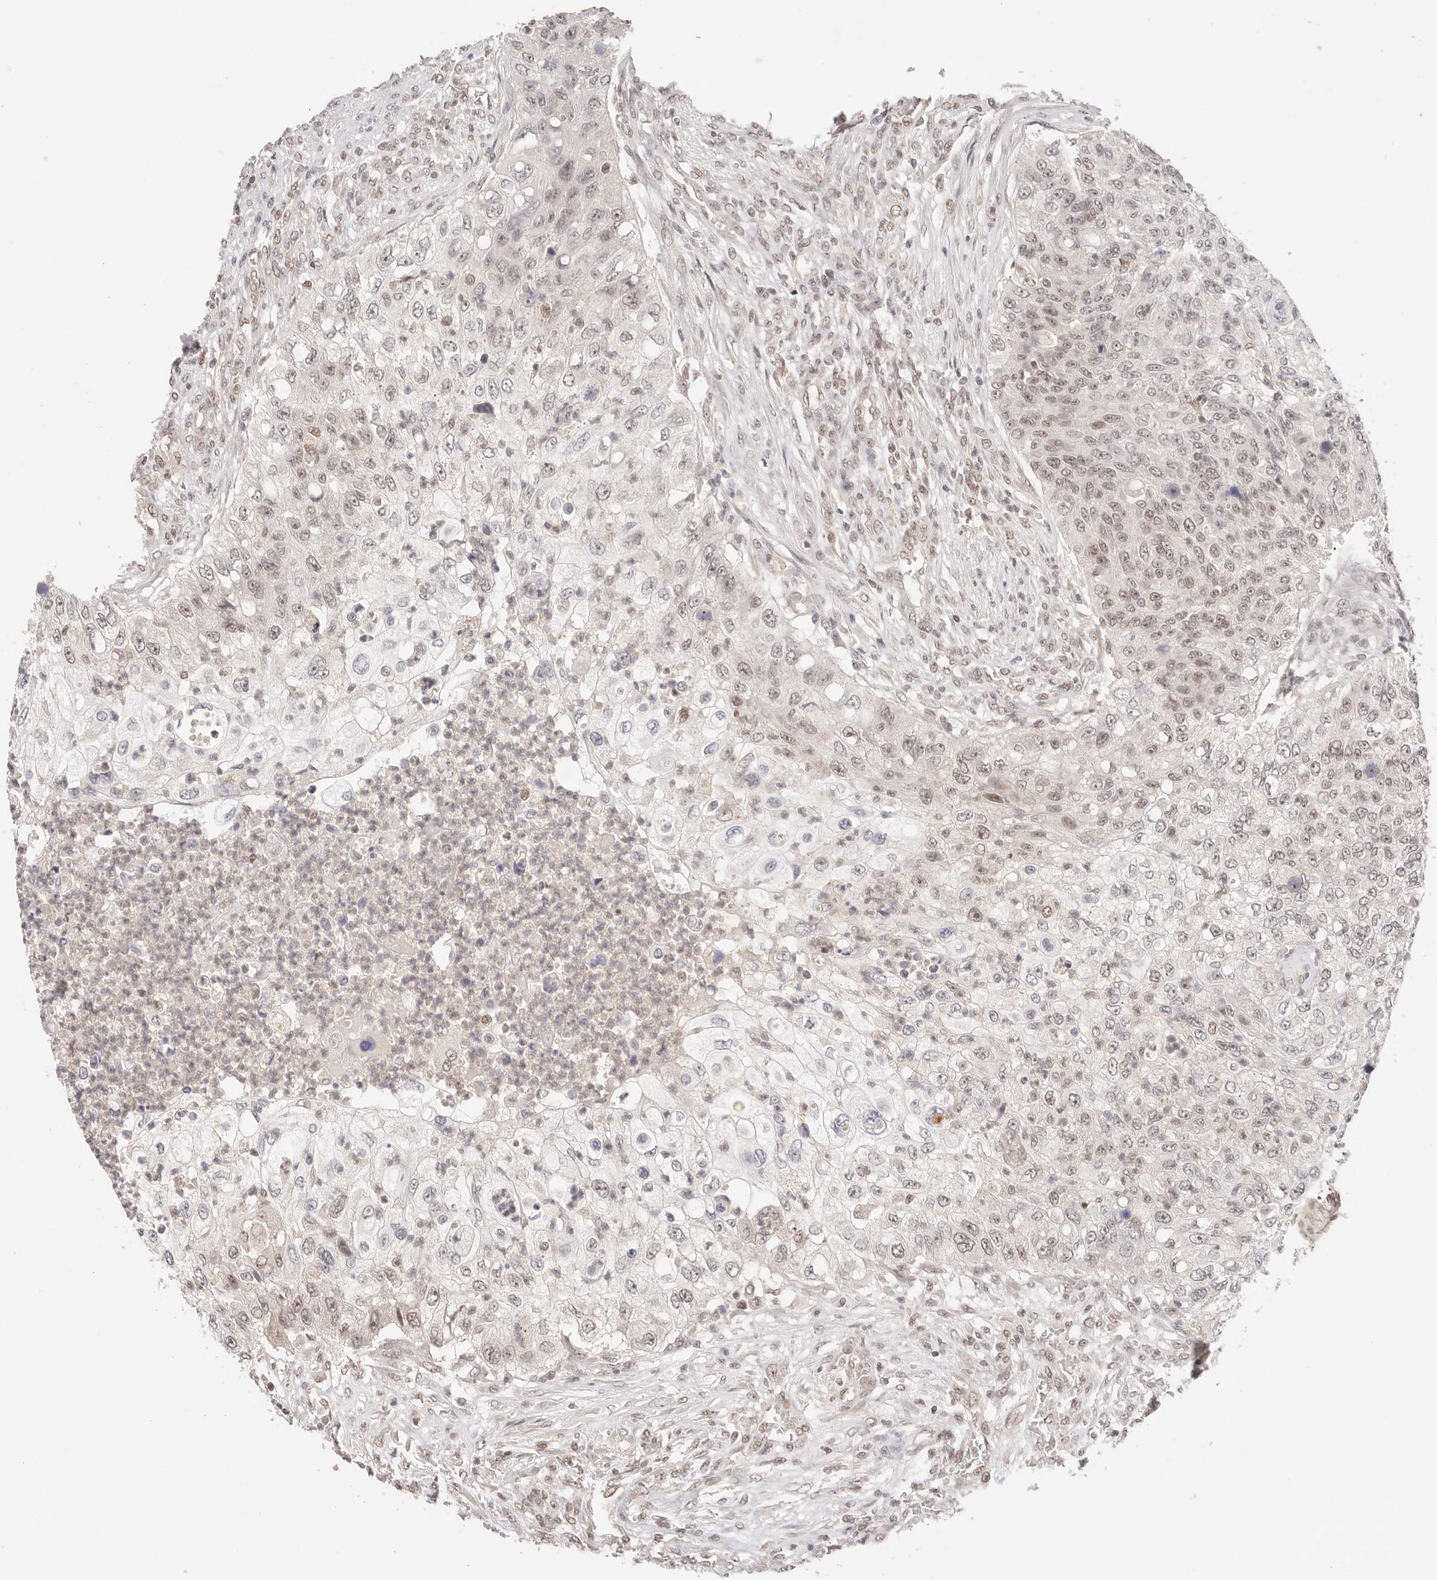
{"staining": {"intensity": "weak", "quantity": "25%-75%", "location": "nuclear"}, "tissue": "urothelial cancer", "cell_type": "Tumor cells", "image_type": "cancer", "snomed": [{"axis": "morphology", "description": "Urothelial carcinoma, High grade"}, {"axis": "topography", "description": "Urinary bladder"}], "caption": "Protein staining of urothelial cancer tissue shows weak nuclear expression in about 25%-75% of tumor cells. (IHC, brightfield microscopy, high magnification).", "gene": "RFC3", "patient": {"sex": "female", "age": 60}}